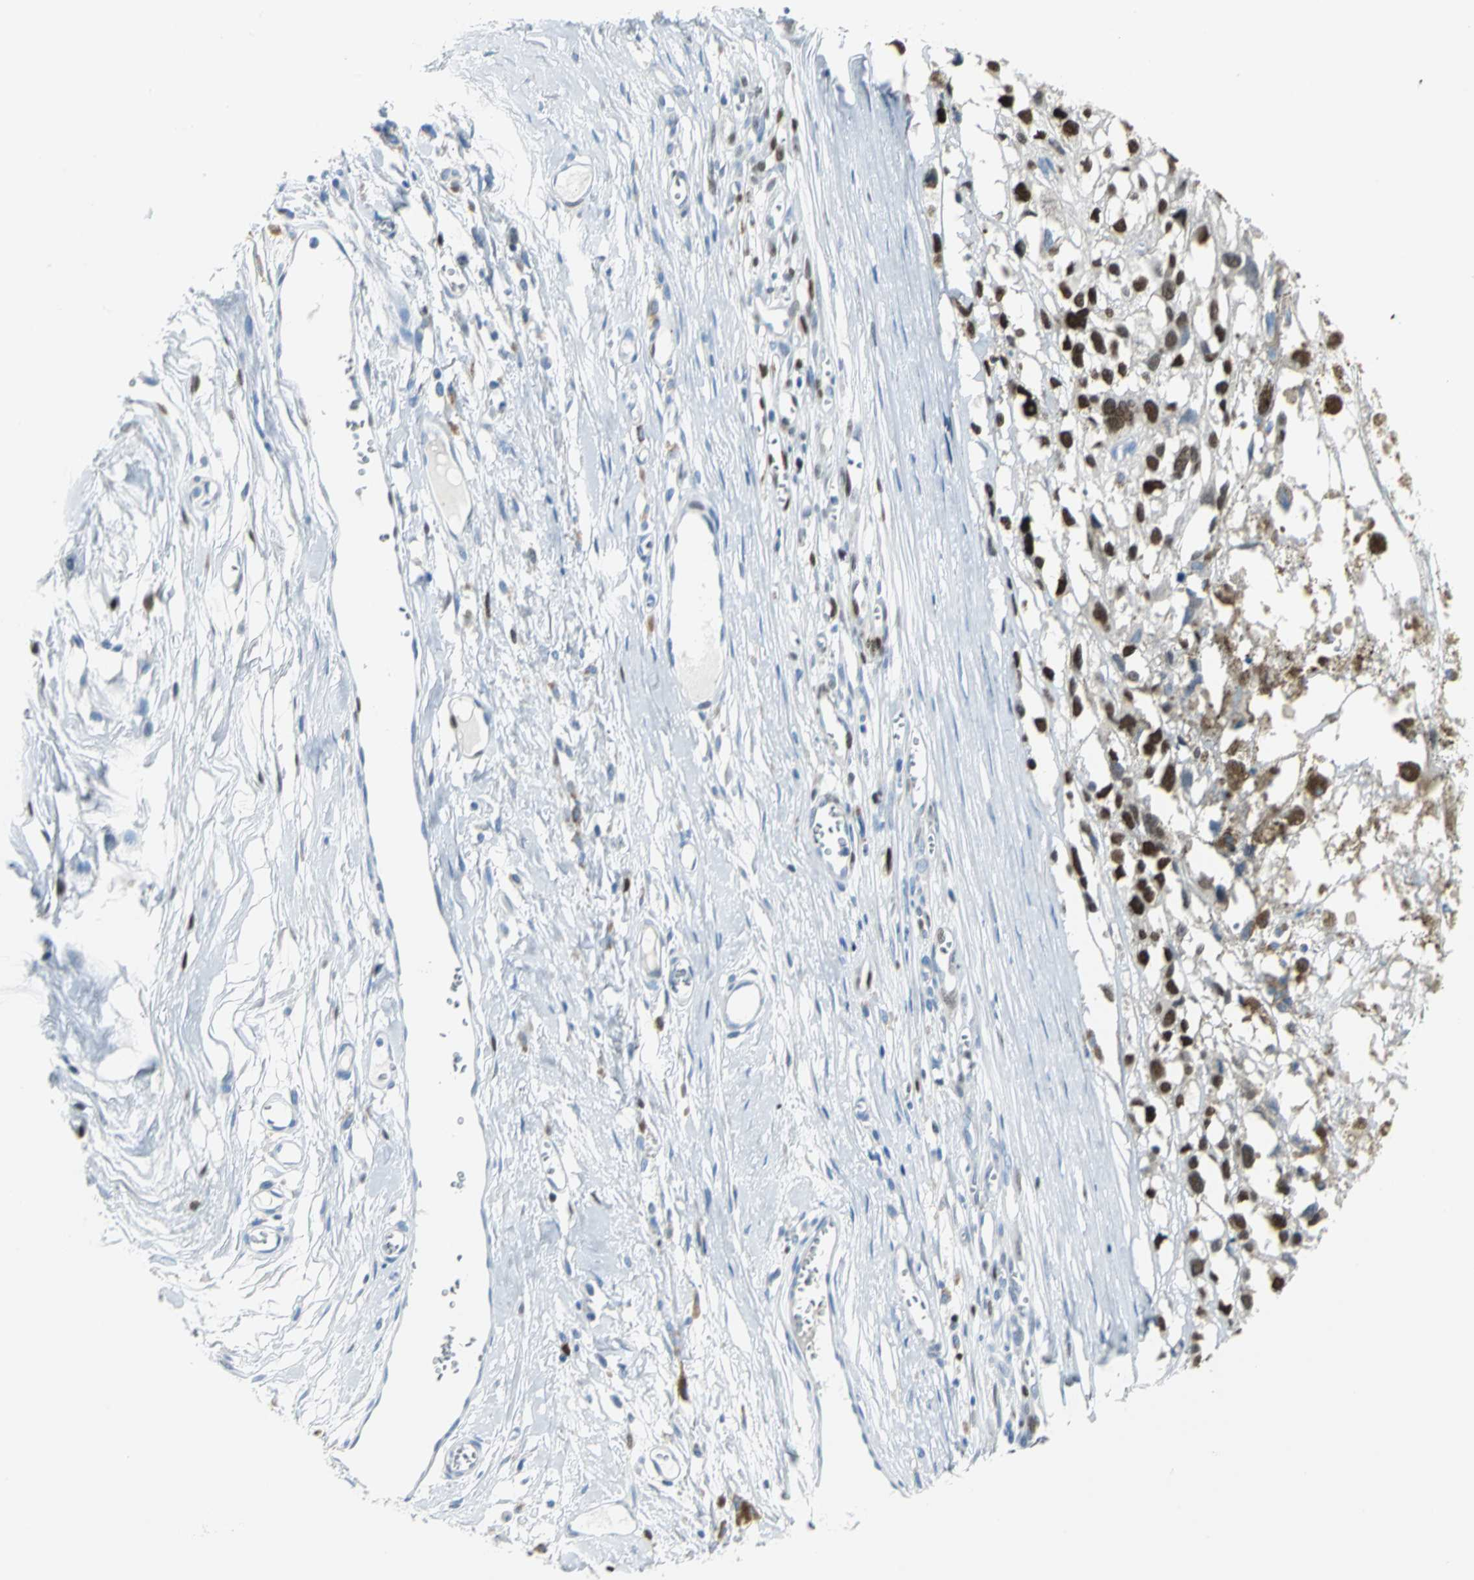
{"staining": {"intensity": "strong", "quantity": ">75%", "location": "nuclear"}, "tissue": "melanoma", "cell_type": "Tumor cells", "image_type": "cancer", "snomed": [{"axis": "morphology", "description": "Malignant melanoma, Metastatic site"}, {"axis": "topography", "description": "Lymph node"}], "caption": "Human melanoma stained for a protein (brown) displays strong nuclear positive expression in about >75% of tumor cells.", "gene": "MCM4", "patient": {"sex": "male", "age": 59}}